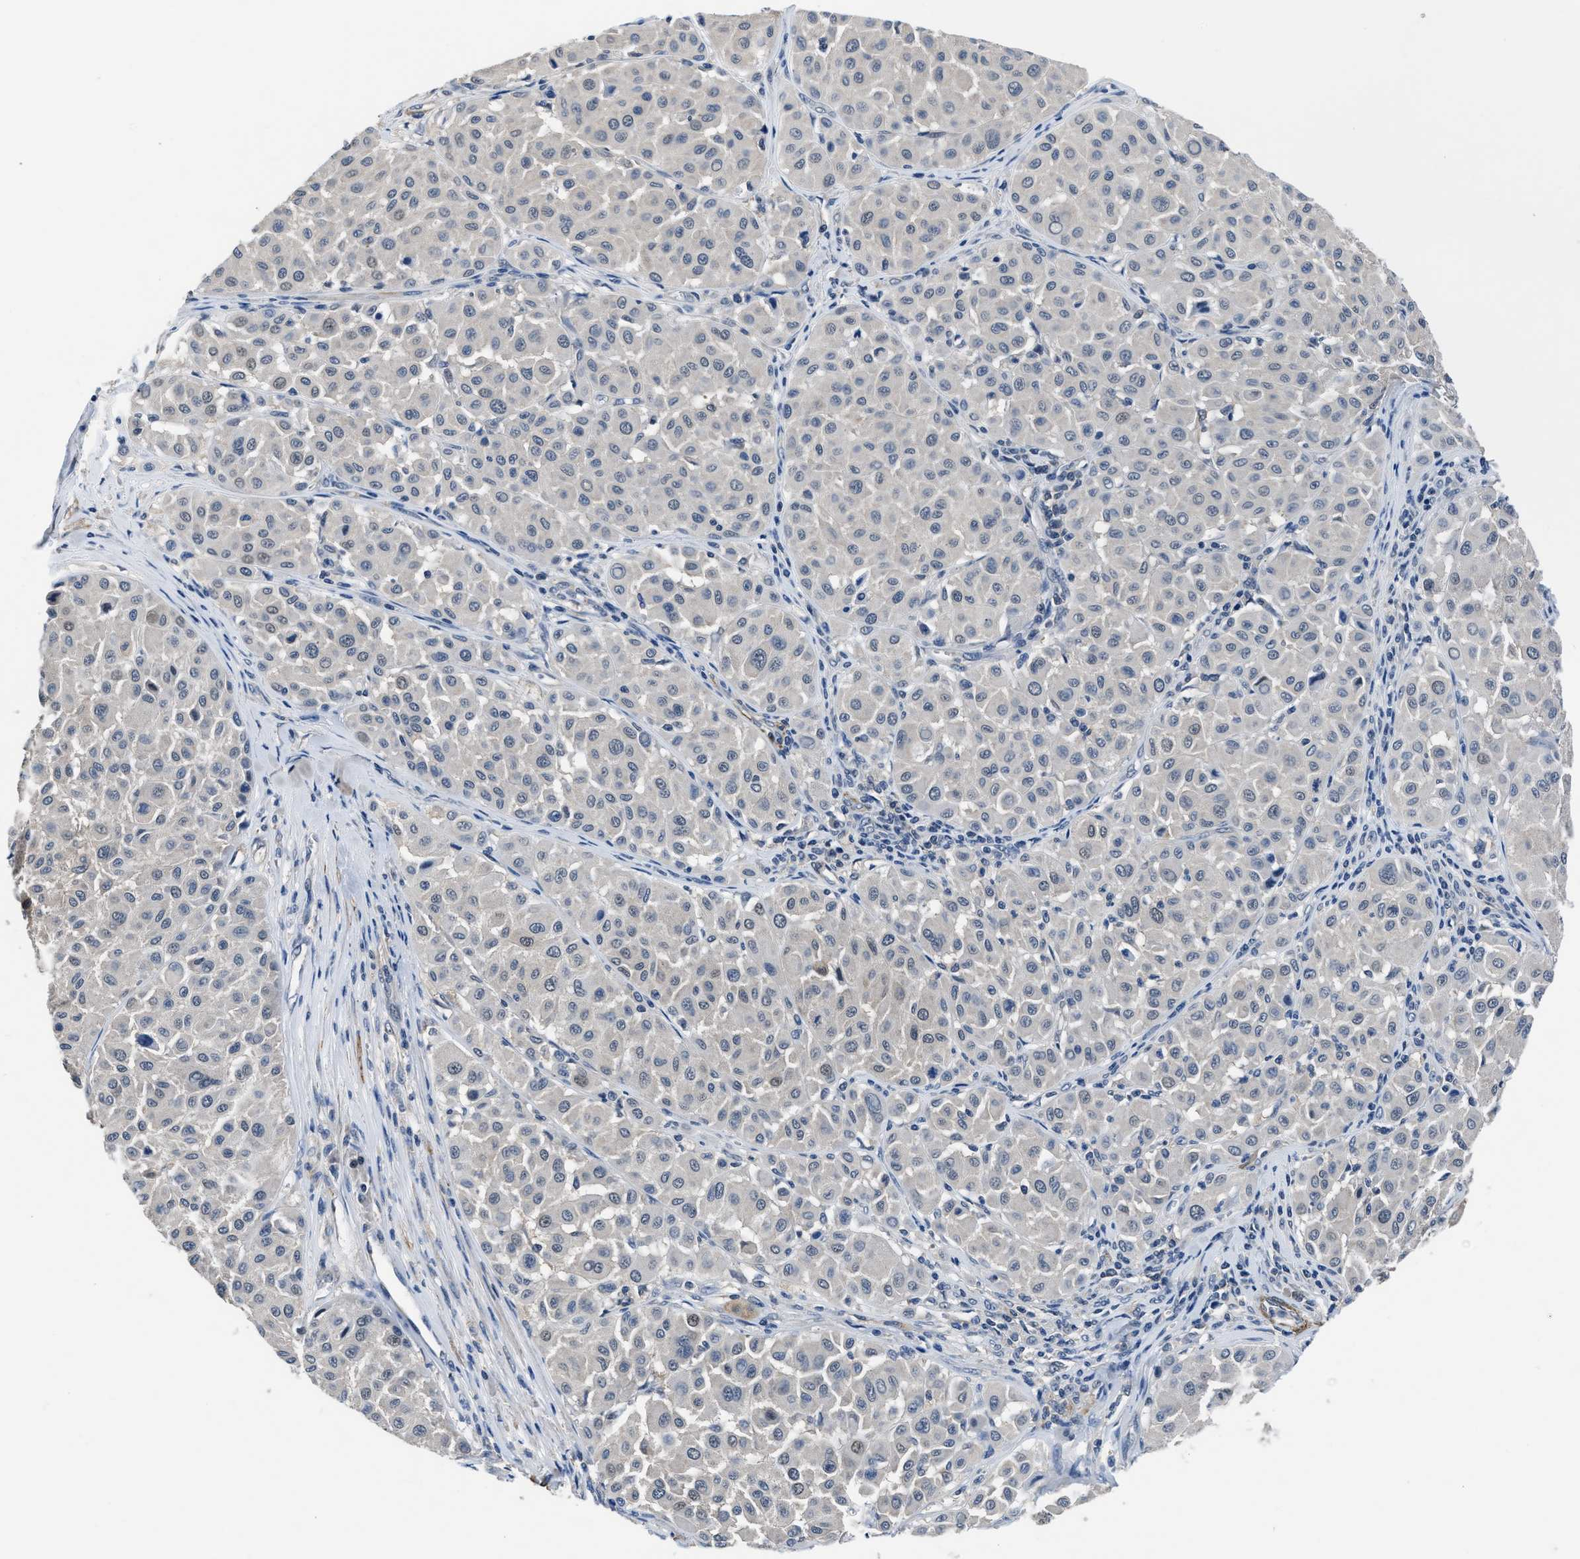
{"staining": {"intensity": "negative", "quantity": "none", "location": "none"}, "tissue": "melanoma", "cell_type": "Tumor cells", "image_type": "cancer", "snomed": [{"axis": "morphology", "description": "Malignant melanoma, Metastatic site"}, {"axis": "topography", "description": "Soft tissue"}], "caption": "Immunohistochemical staining of human melanoma exhibits no significant staining in tumor cells.", "gene": "LANCL2", "patient": {"sex": "male", "age": 41}}